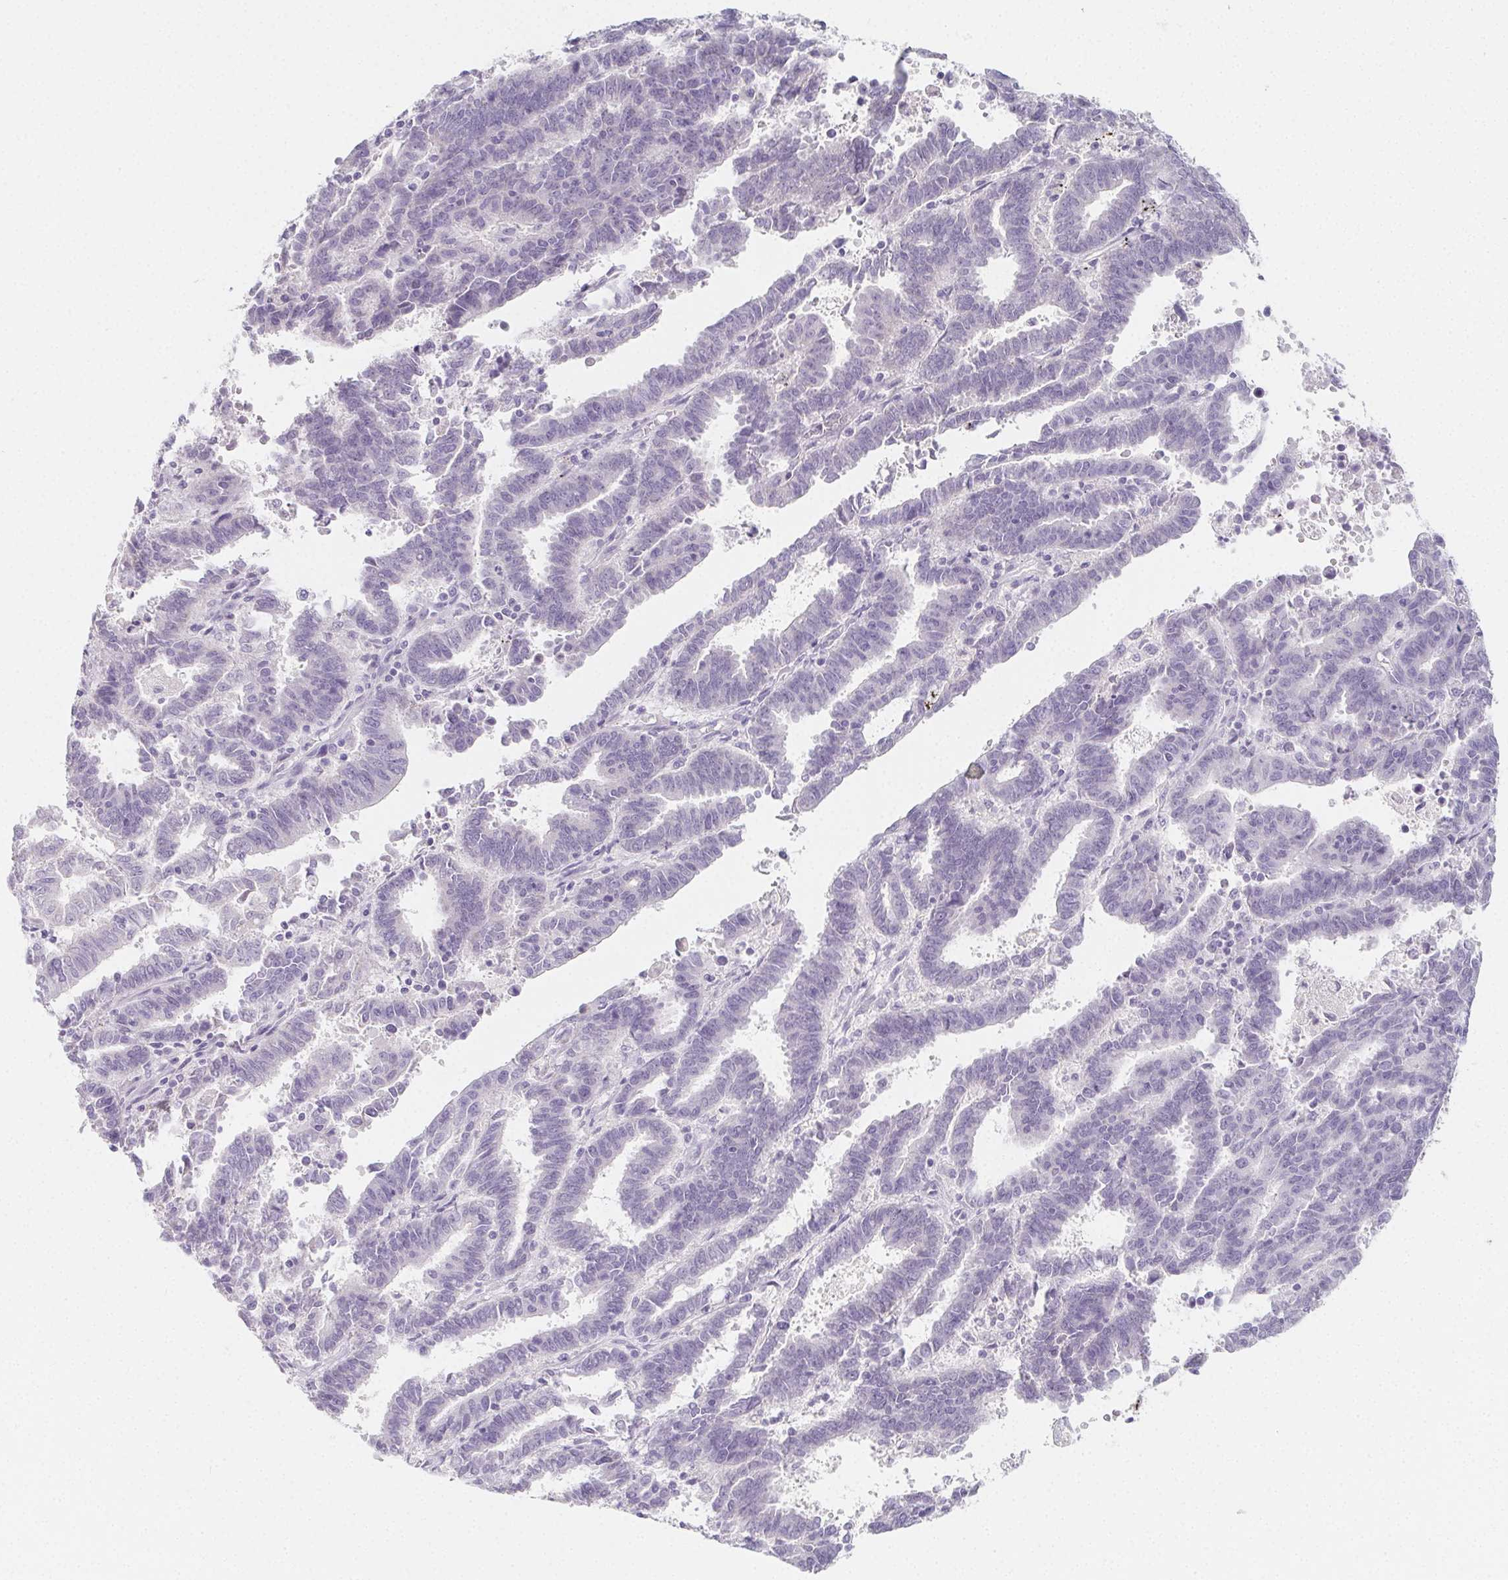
{"staining": {"intensity": "negative", "quantity": "none", "location": "none"}, "tissue": "endometrial cancer", "cell_type": "Tumor cells", "image_type": "cancer", "snomed": [{"axis": "morphology", "description": "Adenocarcinoma, NOS"}, {"axis": "topography", "description": "Uterus"}], "caption": "Human endometrial cancer (adenocarcinoma) stained for a protein using immunohistochemistry (IHC) reveals no expression in tumor cells.", "gene": "GLIPR1L1", "patient": {"sex": "female", "age": 83}}